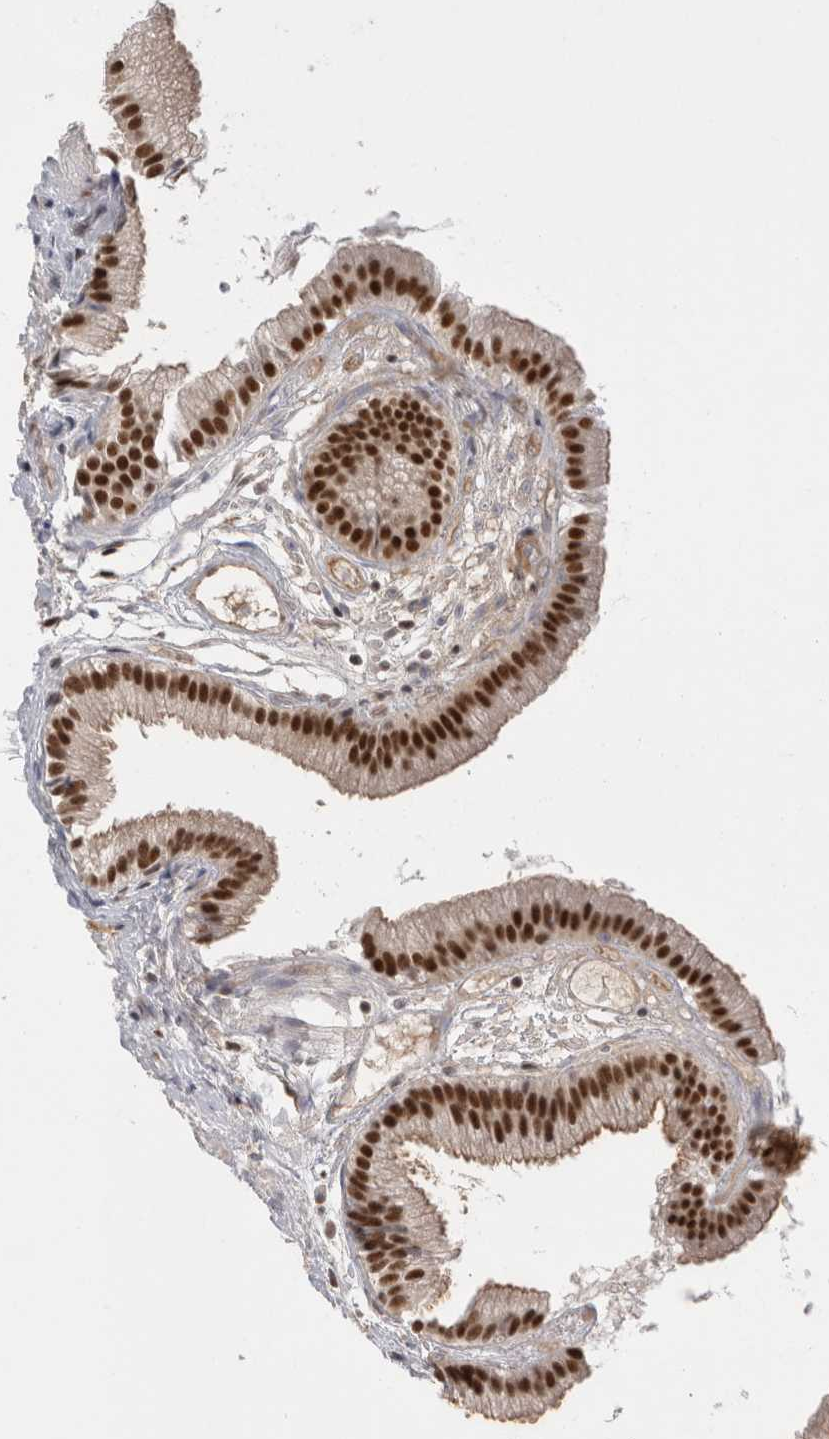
{"staining": {"intensity": "strong", "quantity": ">75%", "location": "cytoplasmic/membranous,nuclear"}, "tissue": "gallbladder", "cell_type": "Glandular cells", "image_type": "normal", "snomed": [{"axis": "morphology", "description": "Normal tissue, NOS"}, {"axis": "topography", "description": "Gallbladder"}], "caption": "Immunohistochemistry of unremarkable human gallbladder demonstrates high levels of strong cytoplasmic/membranous,nuclear expression in about >75% of glandular cells. The staining was performed using DAB to visualize the protein expression in brown, while the nuclei were stained in blue with hematoxylin (Magnification: 20x).", "gene": "ZNF24", "patient": {"sex": "female", "age": 26}}